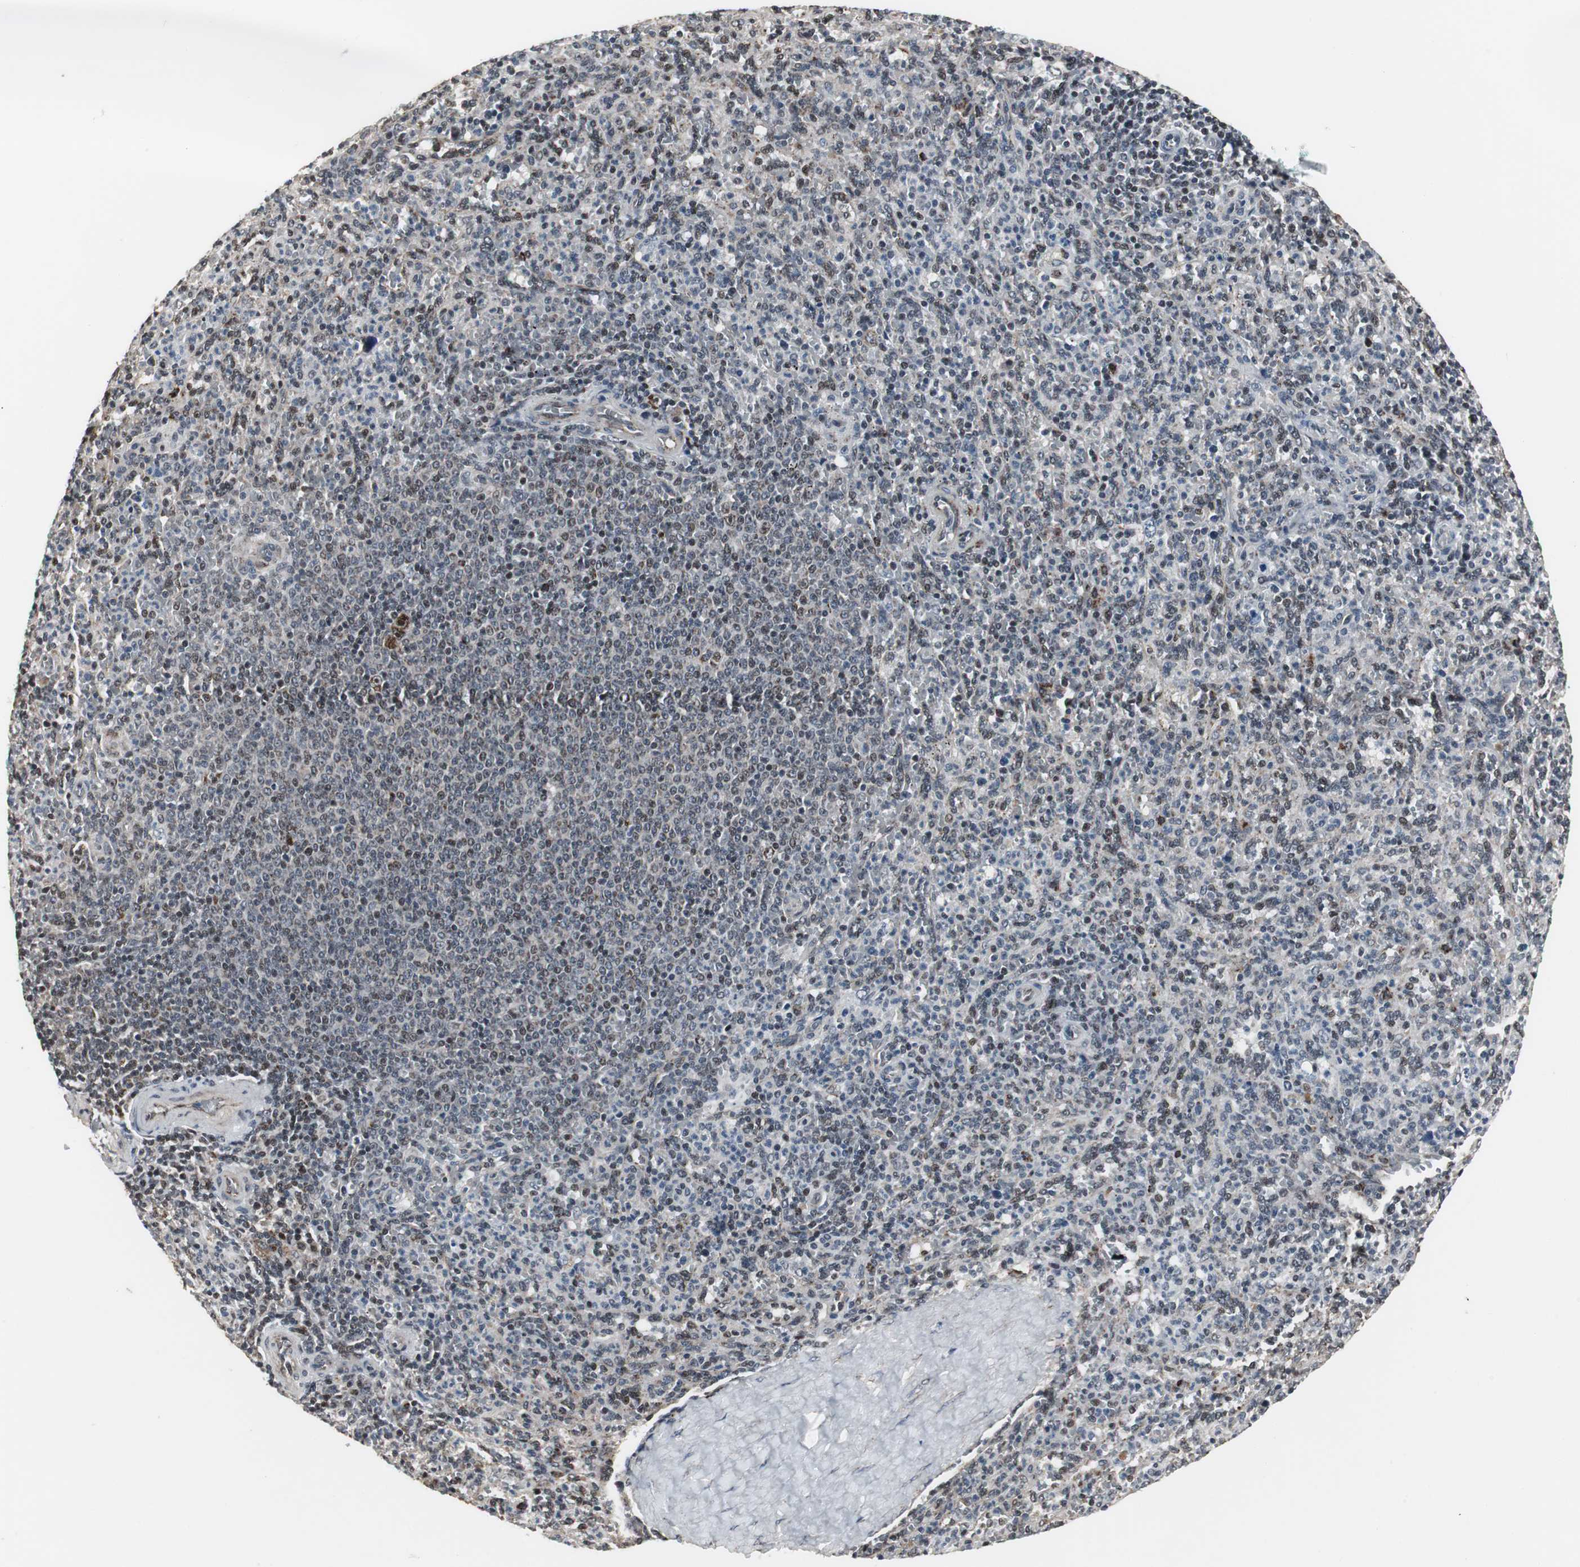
{"staining": {"intensity": "moderate", "quantity": "<25%", "location": "nuclear"}, "tissue": "spleen", "cell_type": "Cells in red pulp", "image_type": "normal", "snomed": [{"axis": "morphology", "description": "Normal tissue, NOS"}, {"axis": "topography", "description": "Spleen"}], "caption": "High-power microscopy captured an IHC image of benign spleen, revealing moderate nuclear staining in about <25% of cells in red pulp. (brown staining indicates protein expression, while blue staining denotes nuclei).", "gene": "MRPL40", "patient": {"sex": "male", "age": 36}}